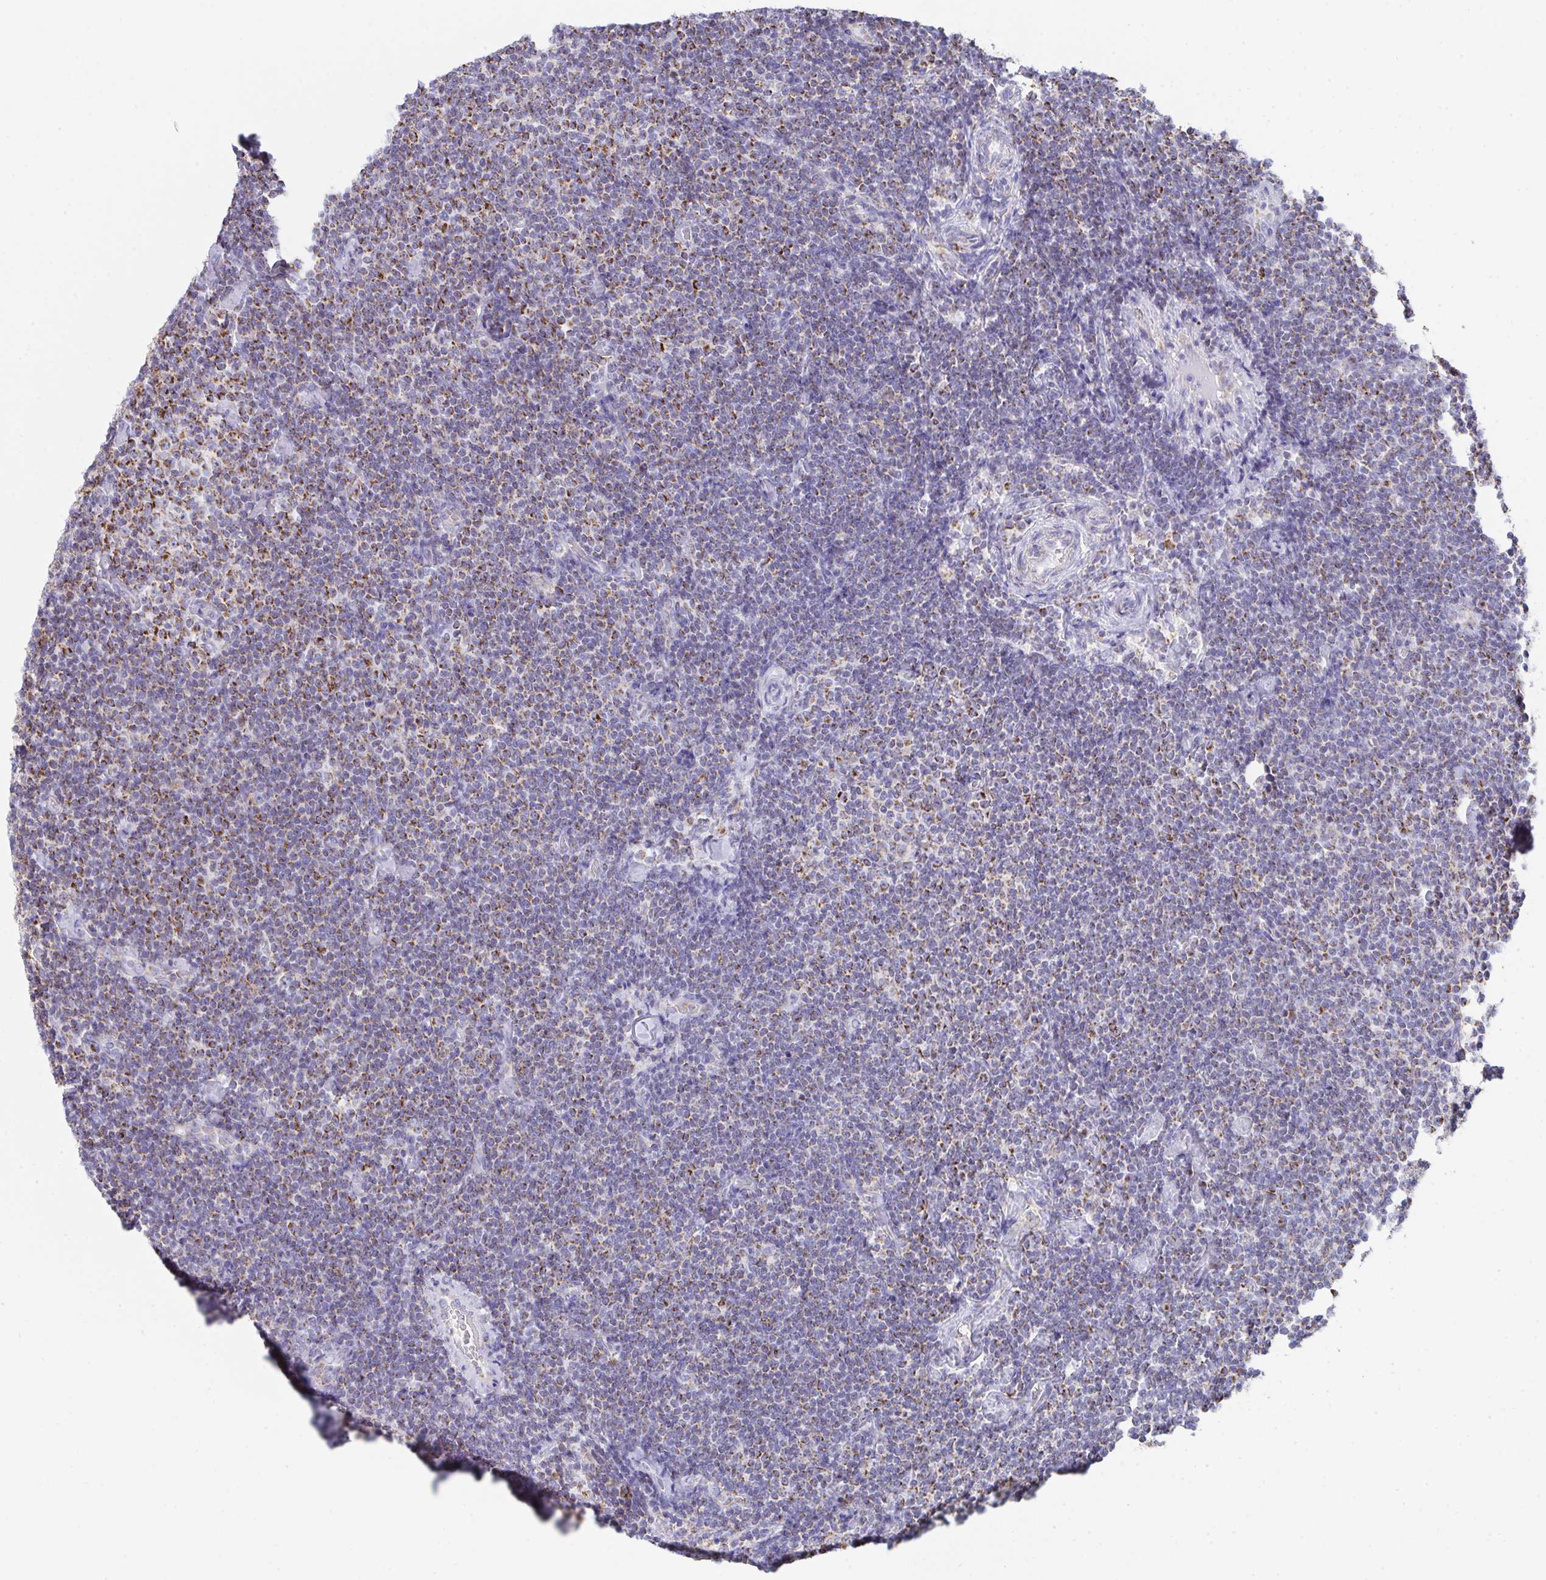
{"staining": {"intensity": "strong", "quantity": "25%-75%", "location": "cytoplasmic/membranous"}, "tissue": "lymphoma", "cell_type": "Tumor cells", "image_type": "cancer", "snomed": [{"axis": "morphology", "description": "Malignant lymphoma, non-Hodgkin's type, Low grade"}, {"axis": "topography", "description": "Lymph node"}], "caption": "Brown immunohistochemical staining in human lymphoma displays strong cytoplasmic/membranous positivity in about 25%-75% of tumor cells. (DAB (3,3'-diaminobenzidine) IHC with brightfield microscopy, high magnification).", "gene": "AIFM1", "patient": {"sex": "male", "age": 81}}